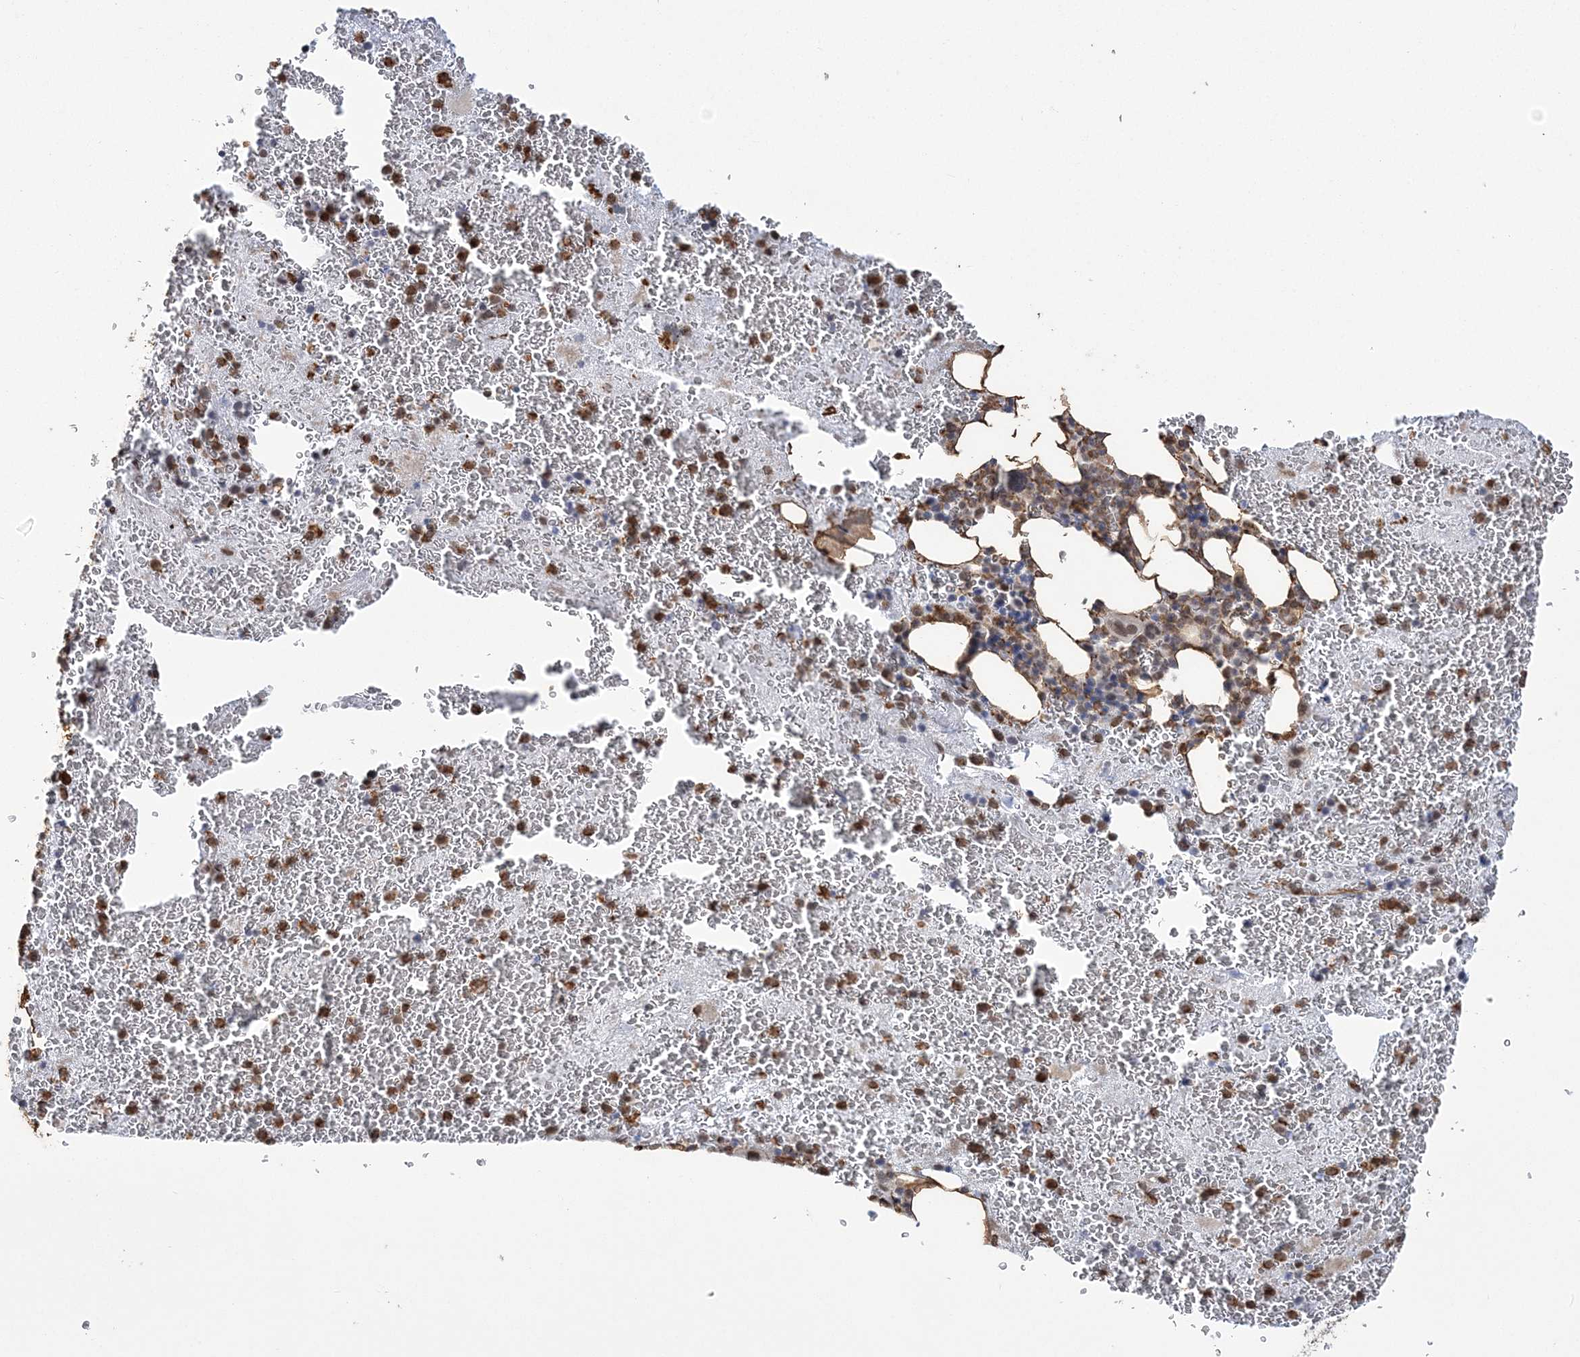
{"staining": {"intensity": "moderate", "quantity": "25%-75%", "location": "cytoplasmic/membranous,nuclear"}, "tissue": "bone marrow", "cell_type": "Hematopoietic cells", "image_type": "normal", "snomed": [{"axis": "morphology", "description": "Normal tissue, NOS"}, {"axis": "topography", "description": "Bone marrow"}], "caption": "Hematopoietic cells display moderate cytoplasmic/membranous,nuclear positivity in about 25%-75% of cells in unremarkable bone marrow.", "gene": "ATP11B", "patient": {"sex": "male", "age": 36}}